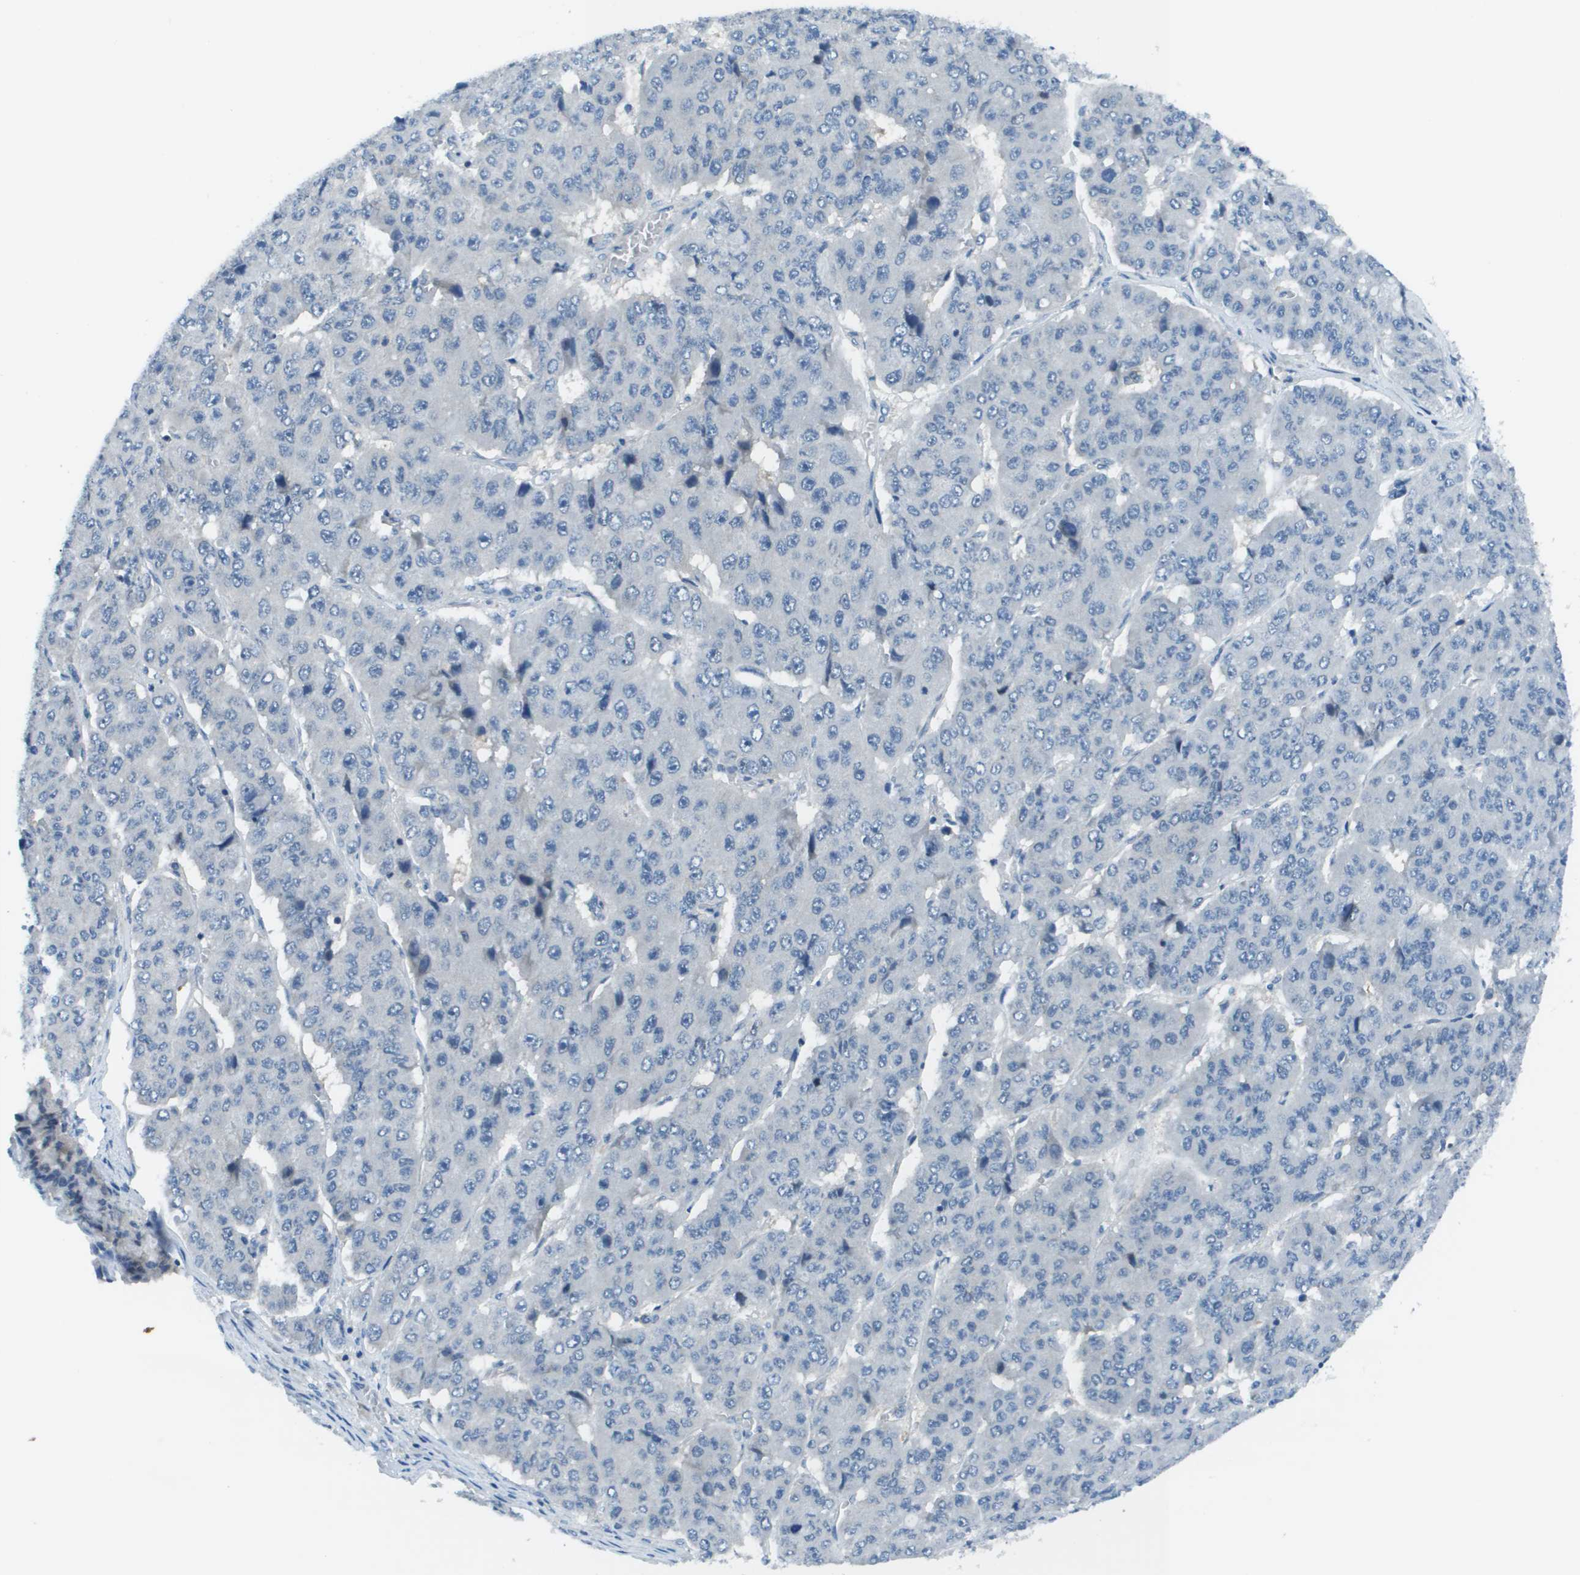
{"staining": {"intensity": "negative", "quantity": "none", "location": "none"}, "tissue": "pancreatic cancer", "cell_type": "Tumor cells", "image_type": "cancer", "snomed": [{"axis": "morphology", "description": "Adenocarcinoma, NOS"}, {"axis": "topography", "description": "Pancreas"}], "caption": "The histopathology image shows no staining of tumor cells in pancreatic adenocarcinoma.", "gene": "STIP1", "patient": {"sex": "male", "age": 50}}